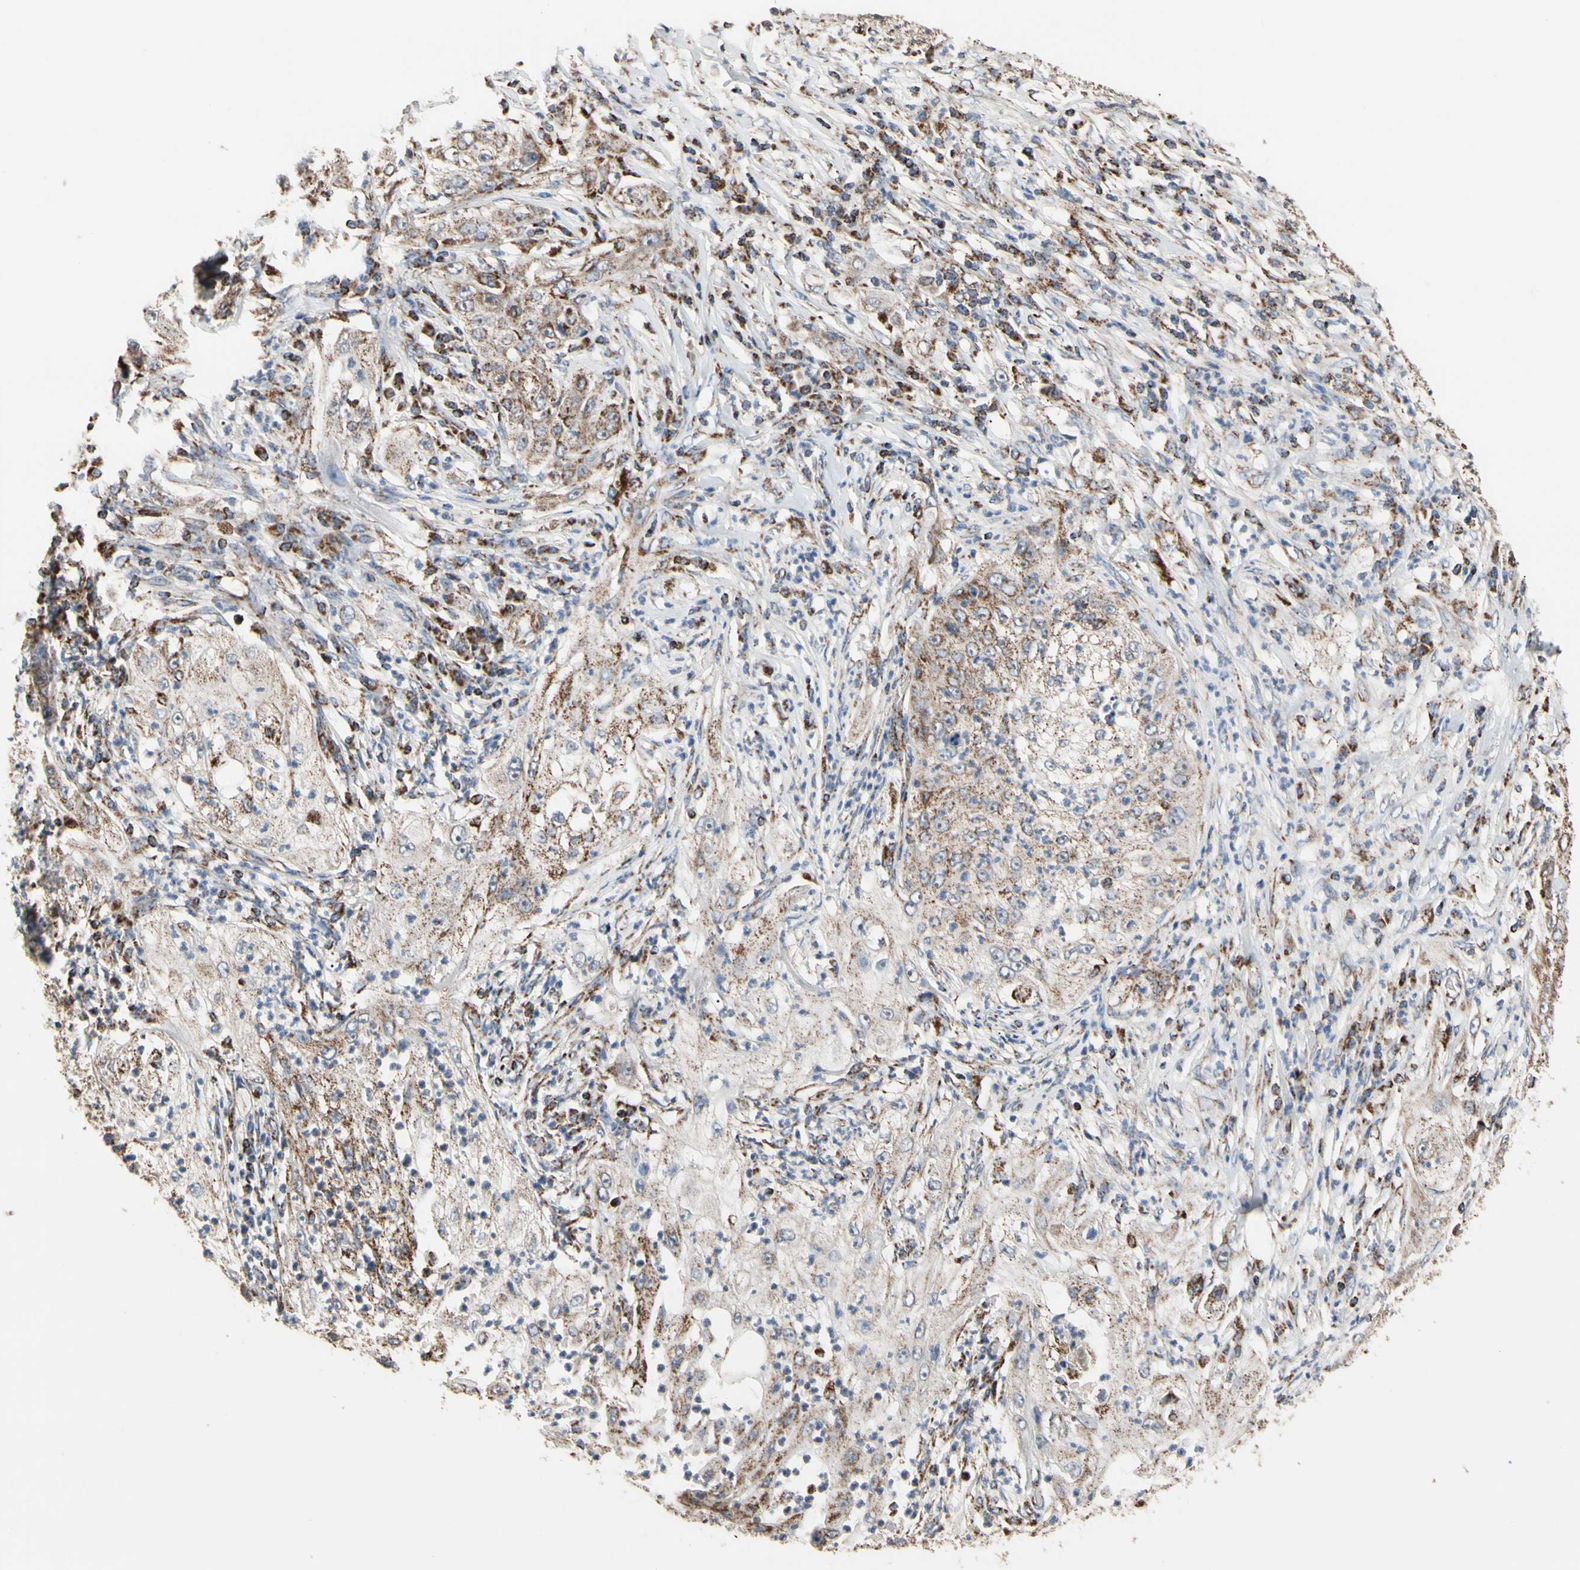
{"staining": {"intensity": "moderate", "quantity": ">75%", "location": "cytoplasmic/membranous"}, "tissue": "lung cancer", "cell_type": "Tumor cells", "image_type": "cancer", "snomed": [{"axis": "morphology", "description": "Inflammation, NOS"}, {"axis": "morphology", "description": "Squamous cell carcinoma, NOS"}, {"axis": "topography", "description": "Lymph node"}, {"axis": "topography", "description": "Soft tissue"}, {"axis": "topography", "description": "Lung"}], "caption": "Immunohistochemical staining of squamous cell carcinoma (lung) shows moderate cytoplasmic/membranous protein expression in approximately >75% of tumor cells.", "gene": "FAM110B", "patient": {"sex": "male", "age": 66}}